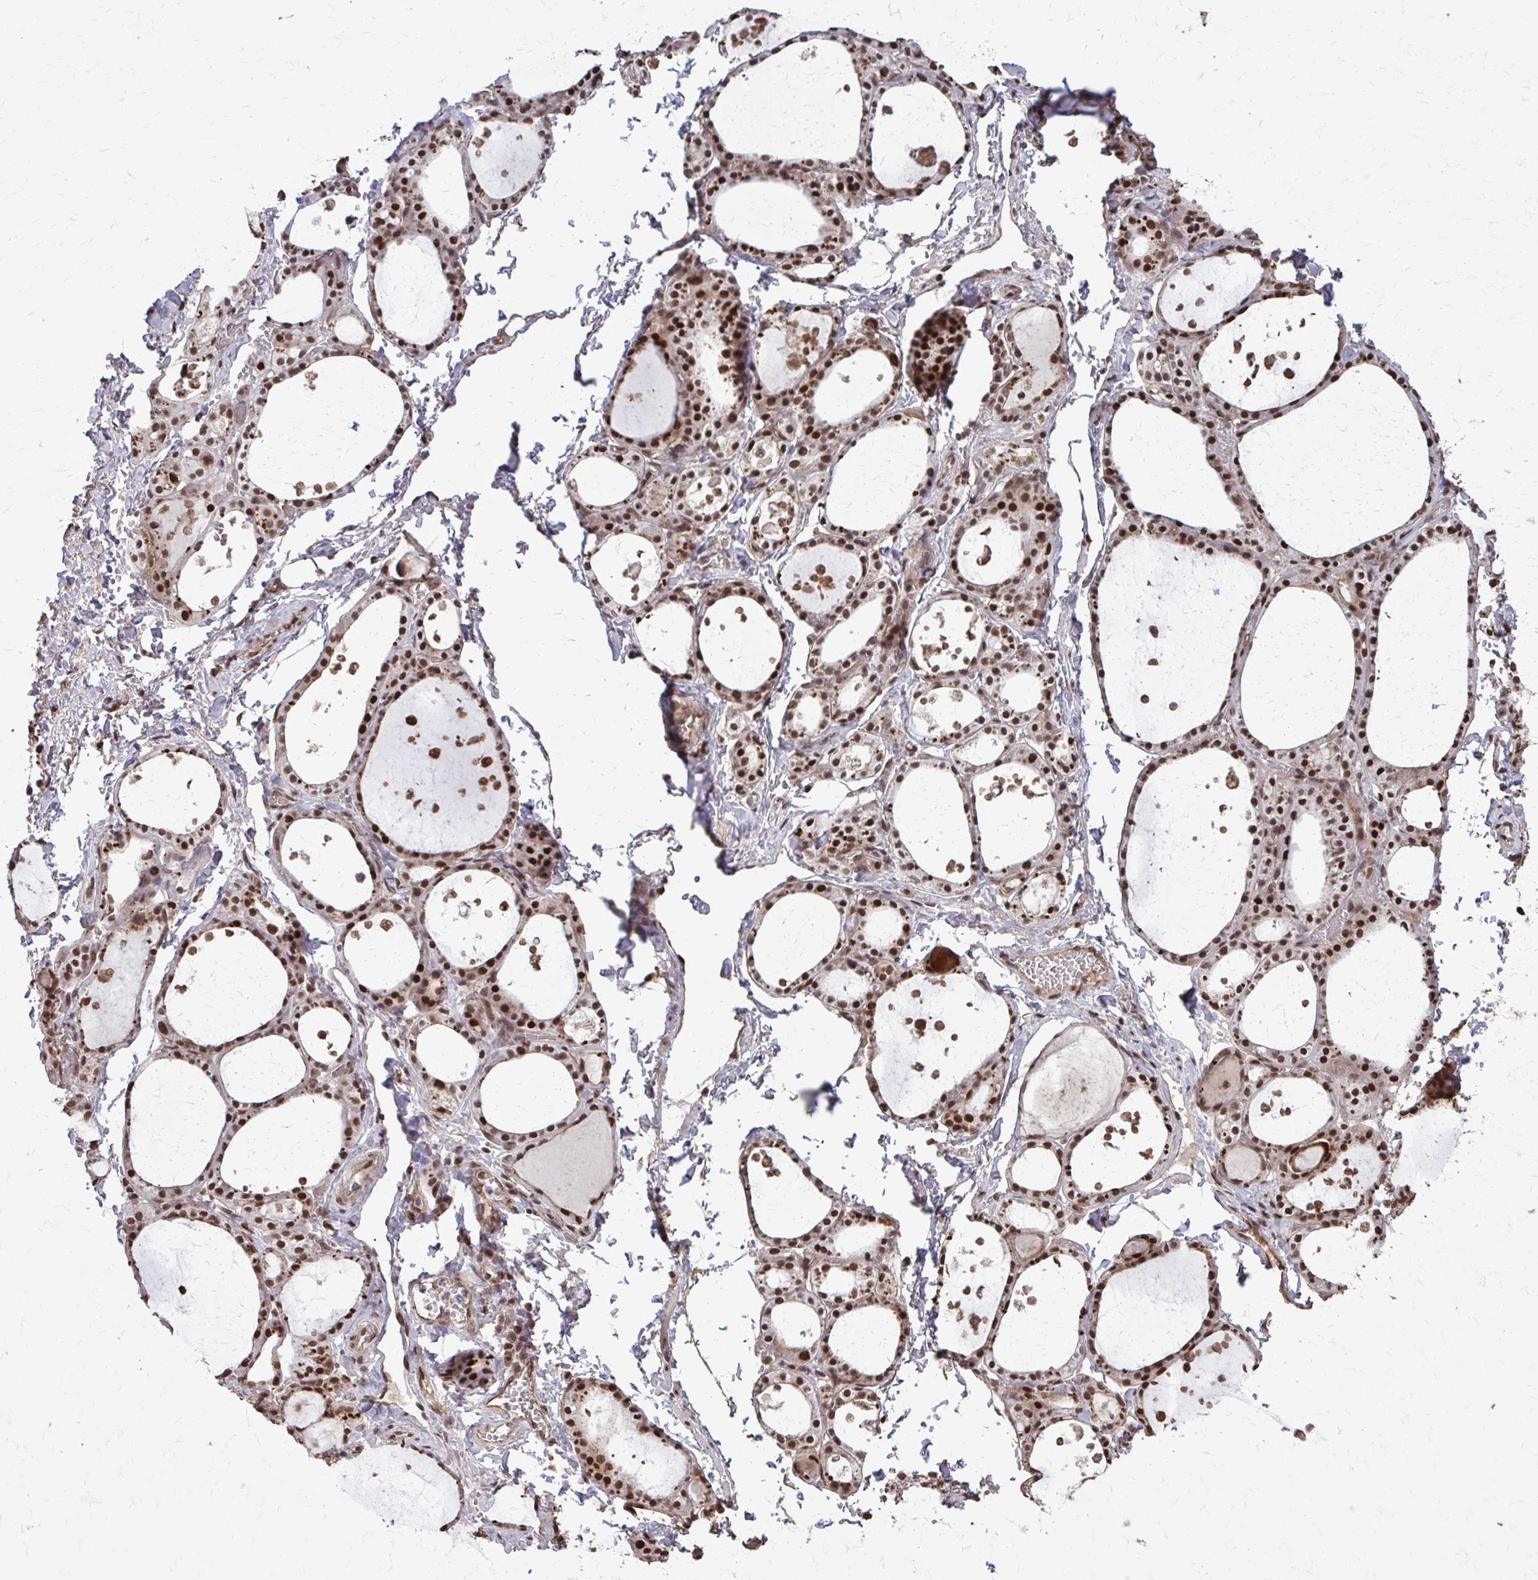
{"staining": {"intensity": "strong", "quantity": ">75%", "location": "nuclear"}, "tissue": "thyroid gland", "cell_type": "Glandular cells", "image_type": "normal", "snomed": [{"axis": "morphology", "description": "Normal tissue, NOS"}, {"axis": "topography", "description": "Thyroid gland"}], "caption": "Immunohistochemistry (IHC) histopathology image of normal thyroid gland: thyroid gland stained using IHC displays high levels of strong protein expression localized specifically in the nuclear of glandular cells, appearing as a nuclear brown color.", "gene": "SS18", "patient": {"sex": "male", "age": 68}}